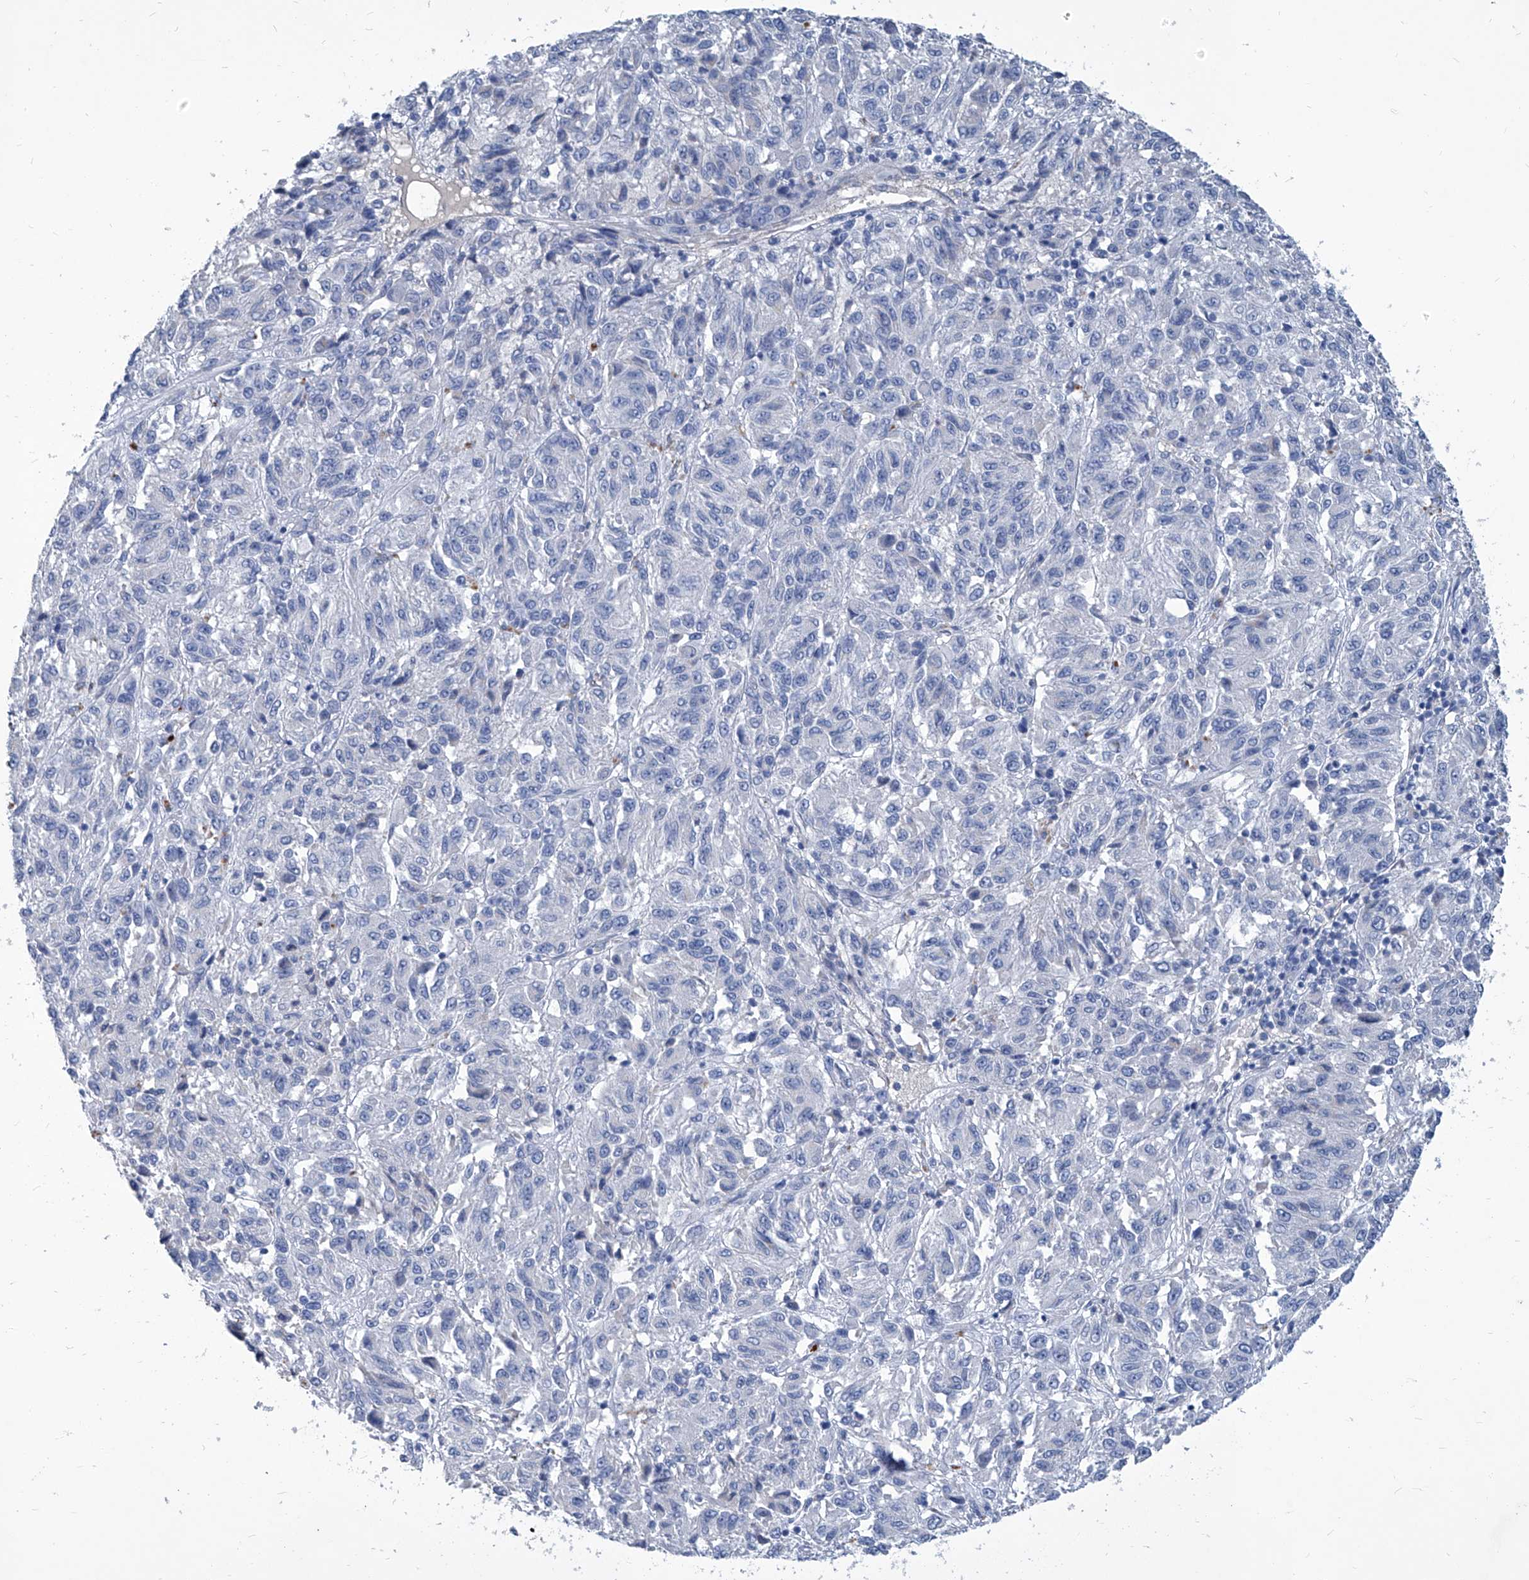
{"staining": {"intensity": "negative", "quantity": "none", "location": "none"}, "tissue": "melanoma", "cell_type": "Tumor cells", "image_type": "cancer", "snomed": [{"axis": "morphology", "description": "Malignant melanoma, Metastatic site"}, {"axis": "topography", "description": "Lung"}], "caption": "Immunohistochemical staining of human malignant melanoma (metastatic site) exhibits no significant expression in tumor cells.", "gene": "MTARC1", "patient": {"sex": "male", "age": 64}}